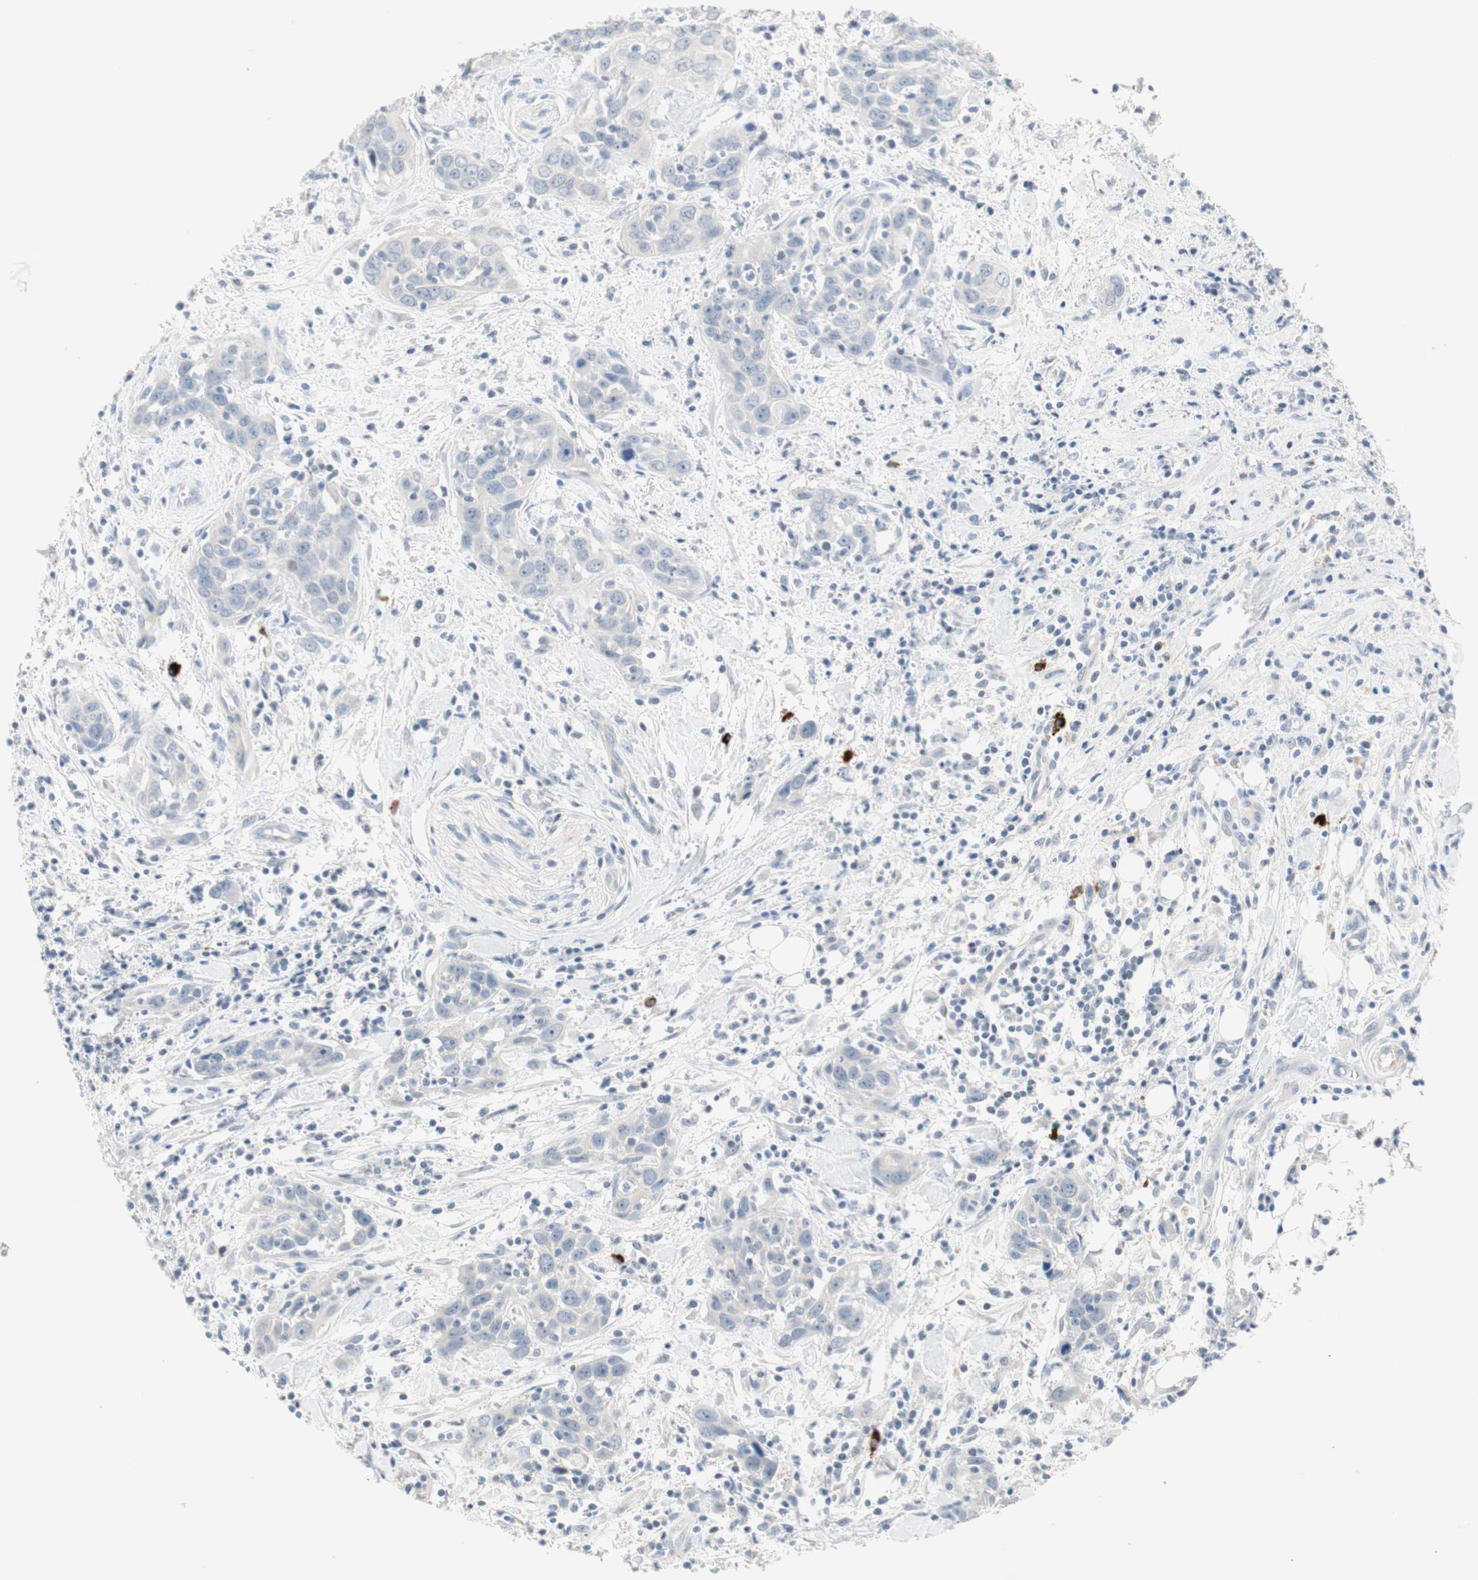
{"staining": {"intensity": "negative", "quantity": "none", "location": "none"}, "tissue": "head and neck cancer", "cell_type": "Tumor cells", "image_type": "cancer", "snomed": [{"axis": "morphology", "description": "Squamous cell carcinoma, NOS"}, {"axis": "topography", "description": "Oral tissue"}, {"axis": "topography", "description": "Head-Neck"}], "caption": "Head and neck squamous cell carcinoma was stained to show a protein in brown. There is no significant expression in tumor cells.", "gene": "PDZK1", "patient": {"sex": "female", "age": 50}}